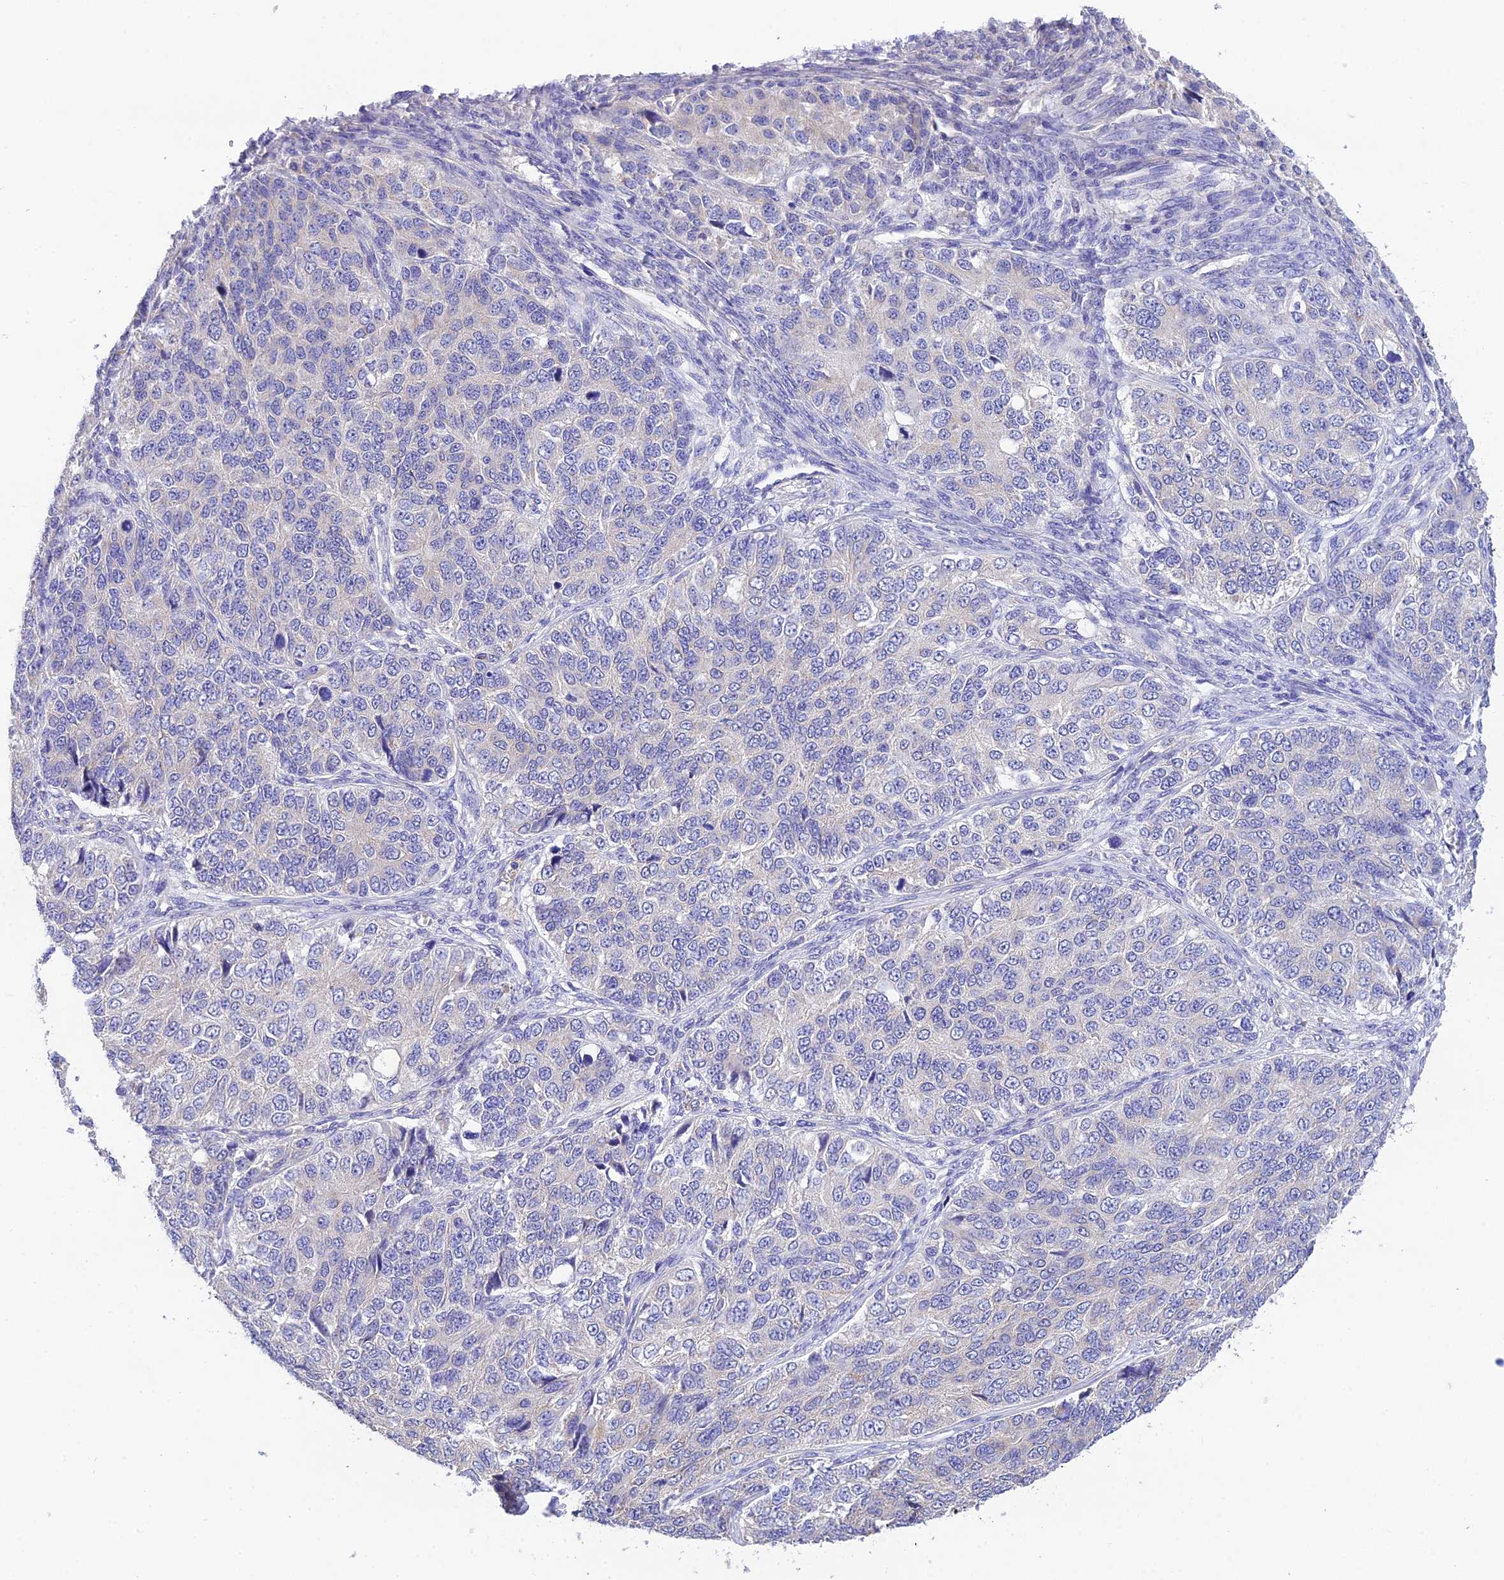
{"staining": {"intensity": "negative", "quantity": "none", "location": "none"}, "tissue": "ovarian cancer", "cell_type": "Tumor cells", "image_type": "cancer", "snomed": [{"axis": "morphology", "description": "Carcinoma, endometroid"}, {"axis": "topography", "description": "Ovary"}], "caption": "An image of endometroid carcinoma (ovarian) stained for a protein displays no brown staining in tumor cells.", "gene": "MS4A5", "patient": {"sex": "female", "age": 51}}